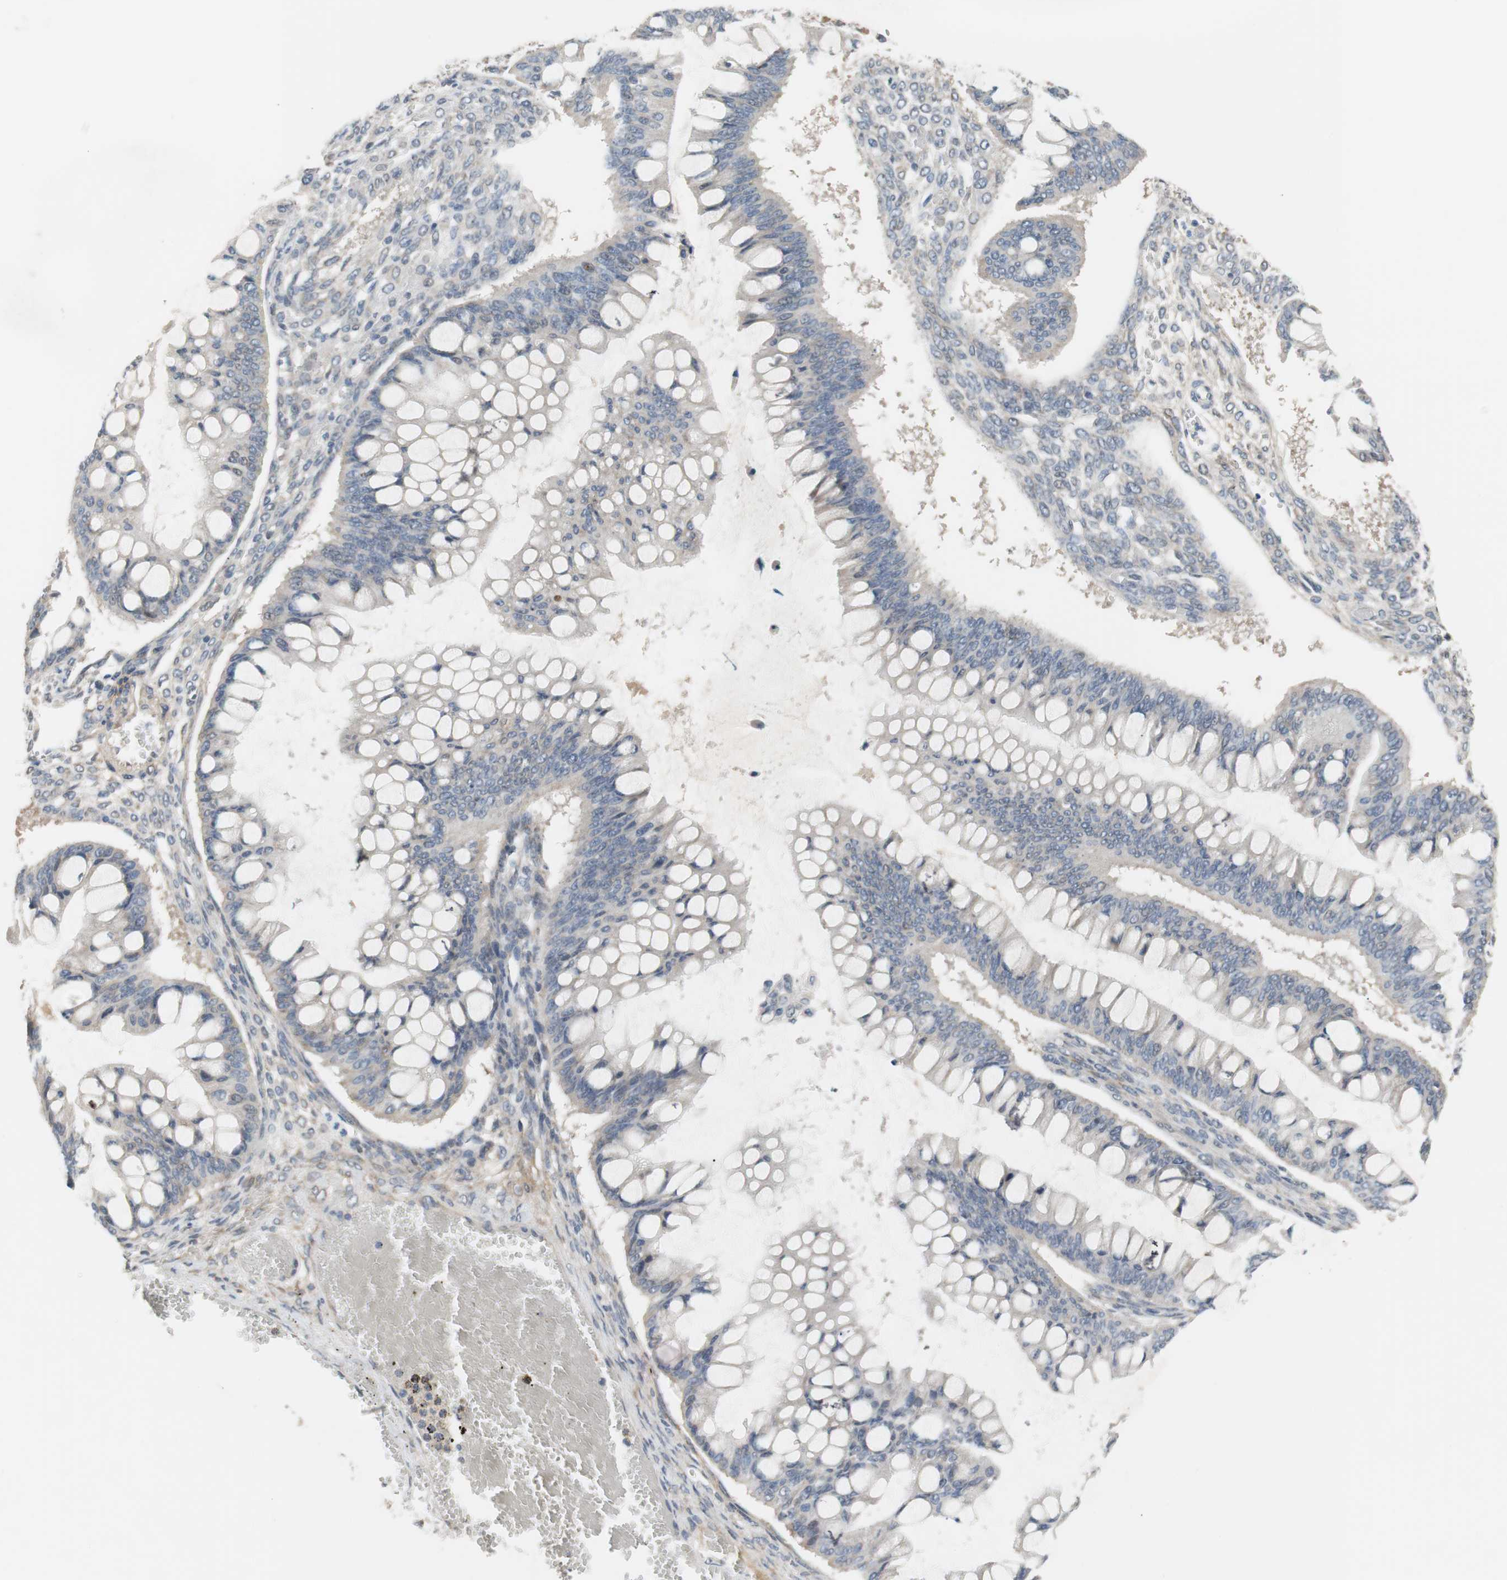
{"staining": {"intensity": "weak", "quantity": "25%-75%", "location": "cytoplasmic/membranous"}, "tissue": "ovarian cancer", "cell_type": "Tumor cells", "image_type": "cancer", "snomed": [{"axis": "morphology", "description": "Cystadenocarcinoma, mucinous, NOS"}, {"axis": "topography", "description": "Ovary"}], "caption": "High-magnification brightfield microscopy of ovarian cancer (mucinous cystadenocarcinoma) stained with DAB (3,3'-diaminobenzidine) (brown) and counterstained with hematoxylin (blue). tumor cells exhibit weak cytoplasmic/membranous positivity is appreciated in approximately25%-75% of cells. (Stains: DAB (3,3'-diaminobenzidine) in brown, nuclei in blue, Microscopy: brightfield microscopy at high magnification).", "gene": "COL12A1", "patient": {"sex": "female", "age": 73}}